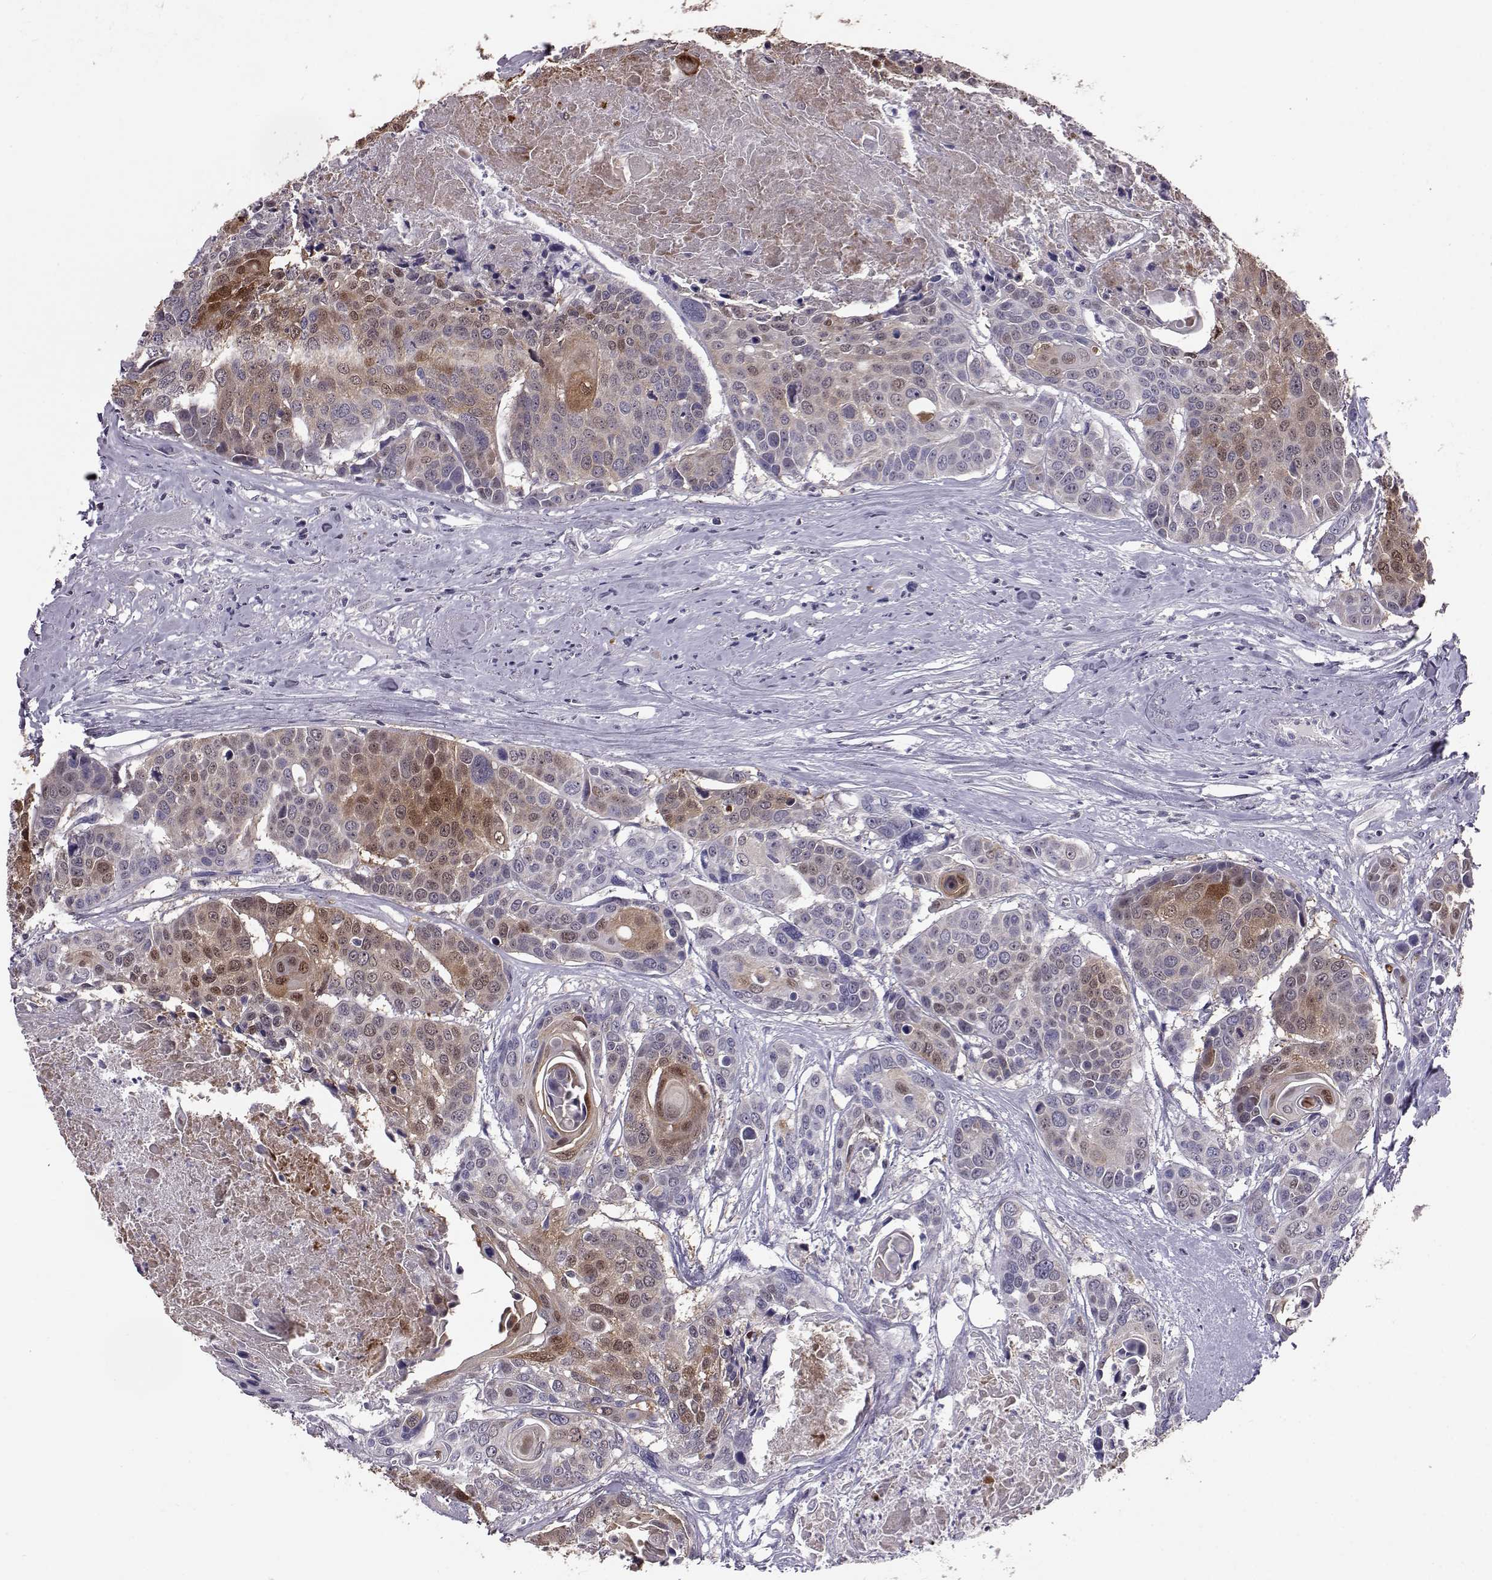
{"staining": {"intensity": "moderate", "quantity": "<25%", "location": "cytoplasmic/membranous,nuclear"}, "tissue": "head and neck cancer", "cell_type": "Tumor cells", "image_type": "cancer", "snomed": [{"axis": "morphology", "description": "Squamous cell carcinoma, NOS"}, {"axis": "topography", "description": "Oral tissue"}, {"axis": "topography", "description": "Head-Neck"}], "caption": "Brown immunohistochemical staining in human squamous cell carcinoma (head and neck) shows moderate cytoplasmic/membranous and nuclear staining in about <25% of tumor cells.", "gene": "ALDH3A1", "patient": {"sex": "male", "age": 56}}